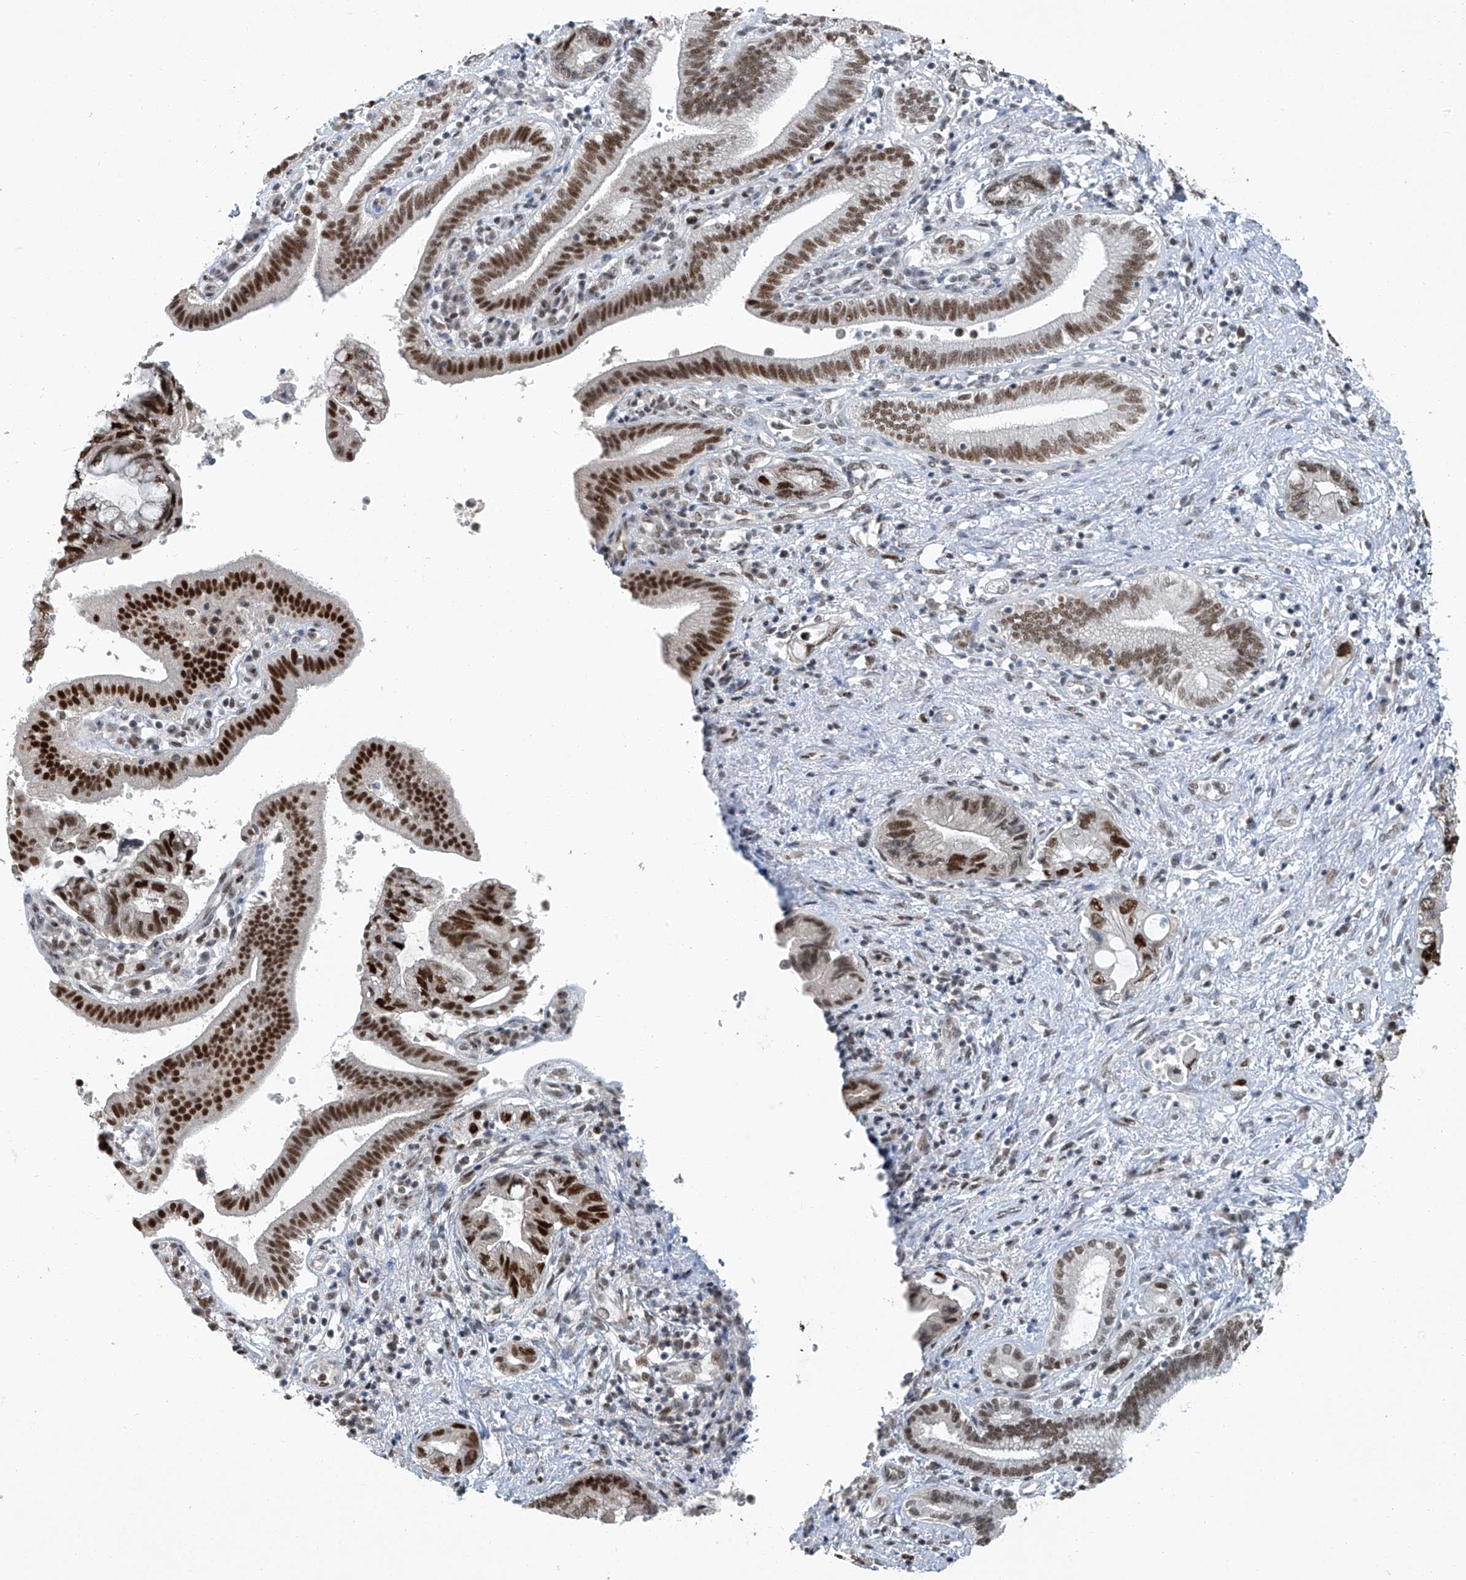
{"staining": {"intensity": "strong", "quantity": ">75%", "location": "nuclear"}, "tissue": "pancreatic cancer", "cell_type": "Tumor cells", "image_type": "cancer", "snomed": [{"axis": "morphology", "description": "Adenocarcinoma, NOS"}, {"axis": "topography", "description": "Pancreas"}], "caption": "Immunohistochemistry staining of adenocarcinoma (pancreatic), which exhibits high levels of strong nuclear positivity in approximately >75% of tumor cells indicating strong nuclear protein staining. The staining was performed using DAB (3,3'-diaminobenzidine) (brown) for protein detection and nuclei were counterstained in hematoxylin (blue).", "gene": "TAF8", "patient": {"sex": "female", "age": 73}}